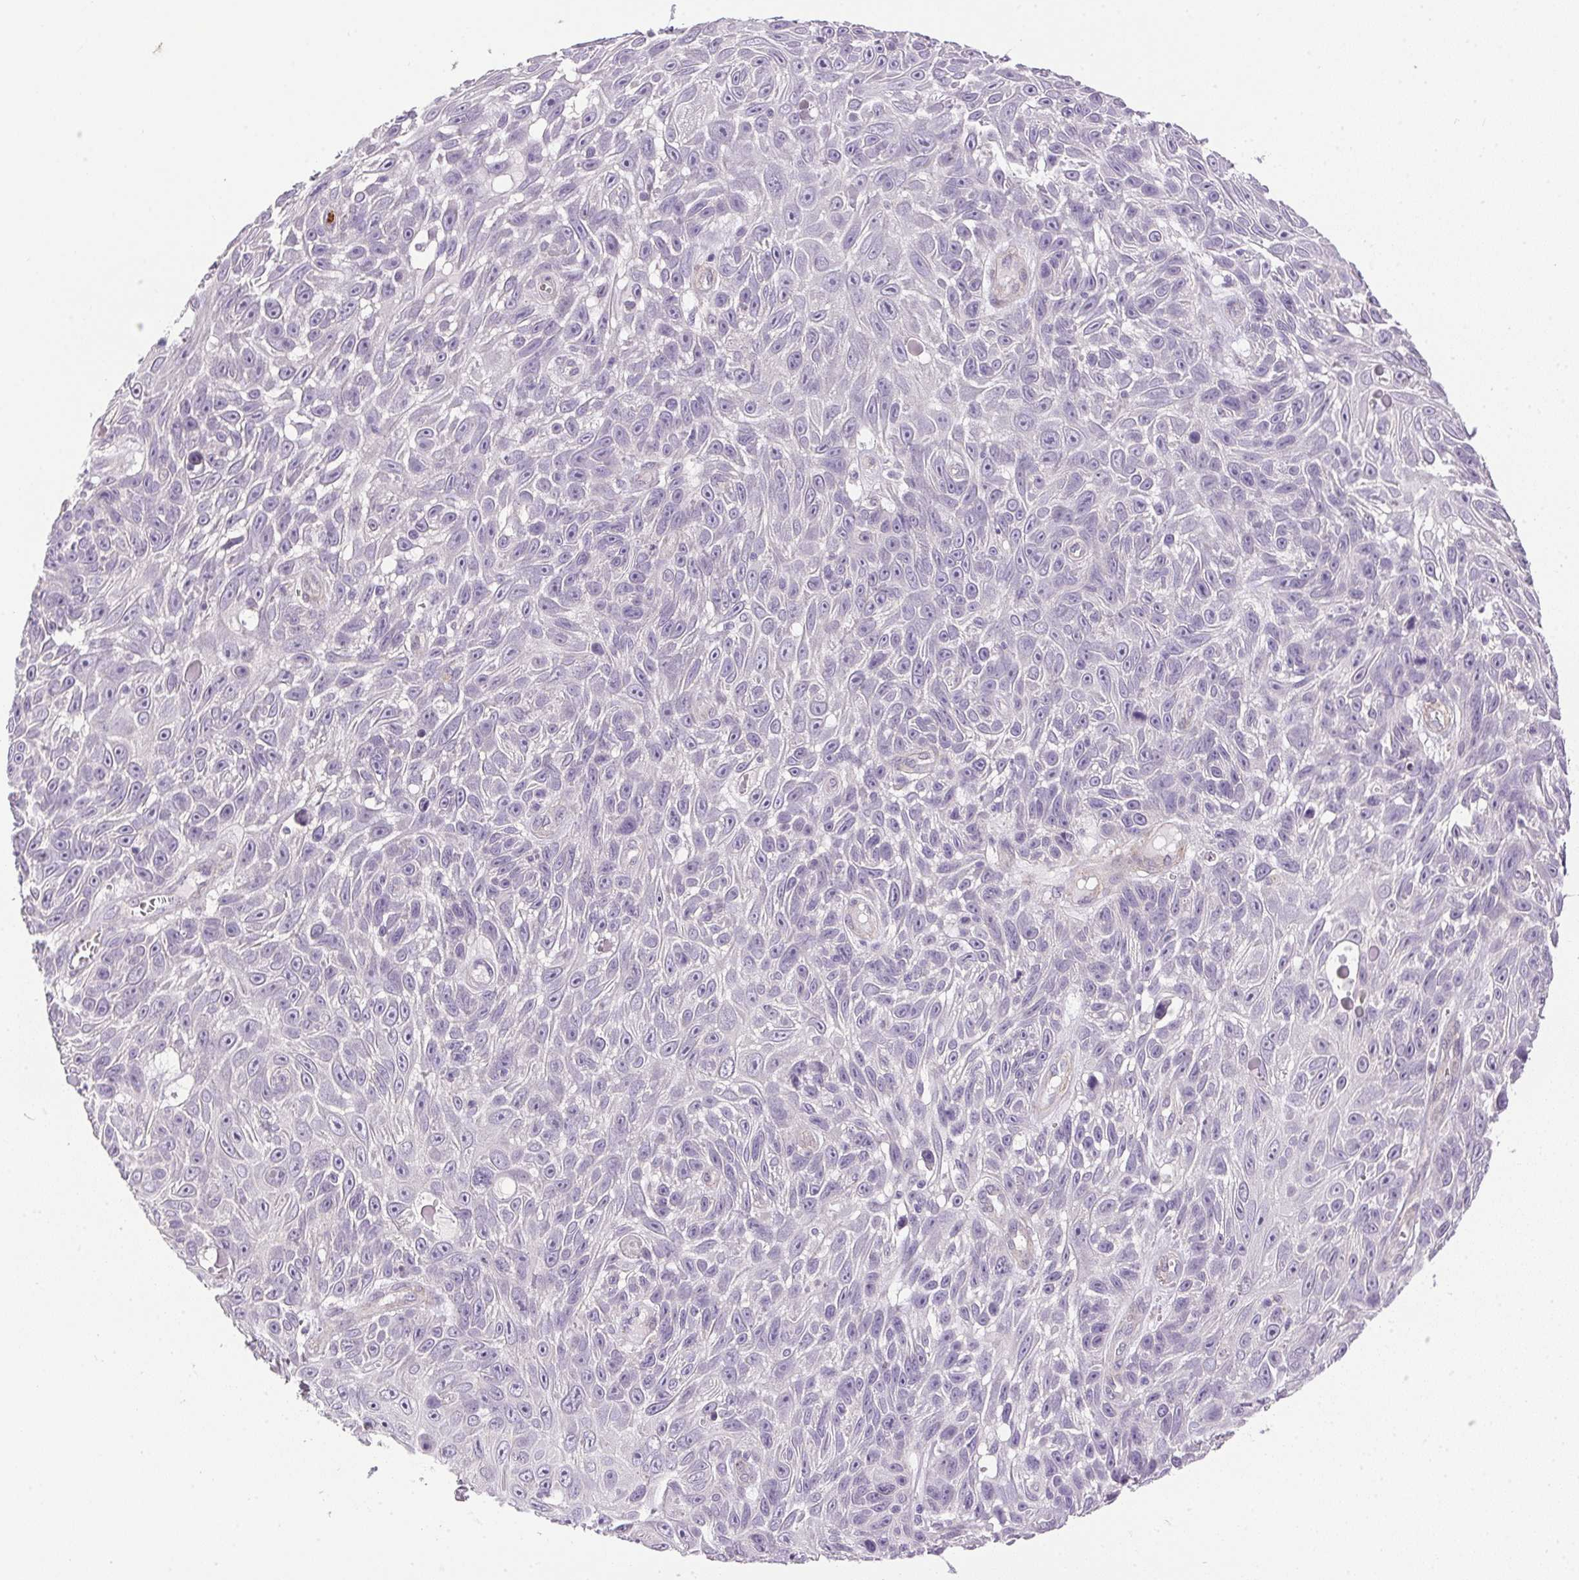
{"staining": {"intensity": "negative", "quantity": "none", "location": "none"}, "tissue": "skin cancer", "cell_type": "Tumor cells", "image_type": "cancer", "snomed": [{"axis": "morphology", "description": "Squamous cell carcinoma, NOS"}, {"axis": "topography", "description": "Skin"}], "caption": "IHC of human squamous cell carcinoma (skin) shows no positivity in tumor cells.", "gene": "PRL", "patient": {"sex": "male", "age": 82}}